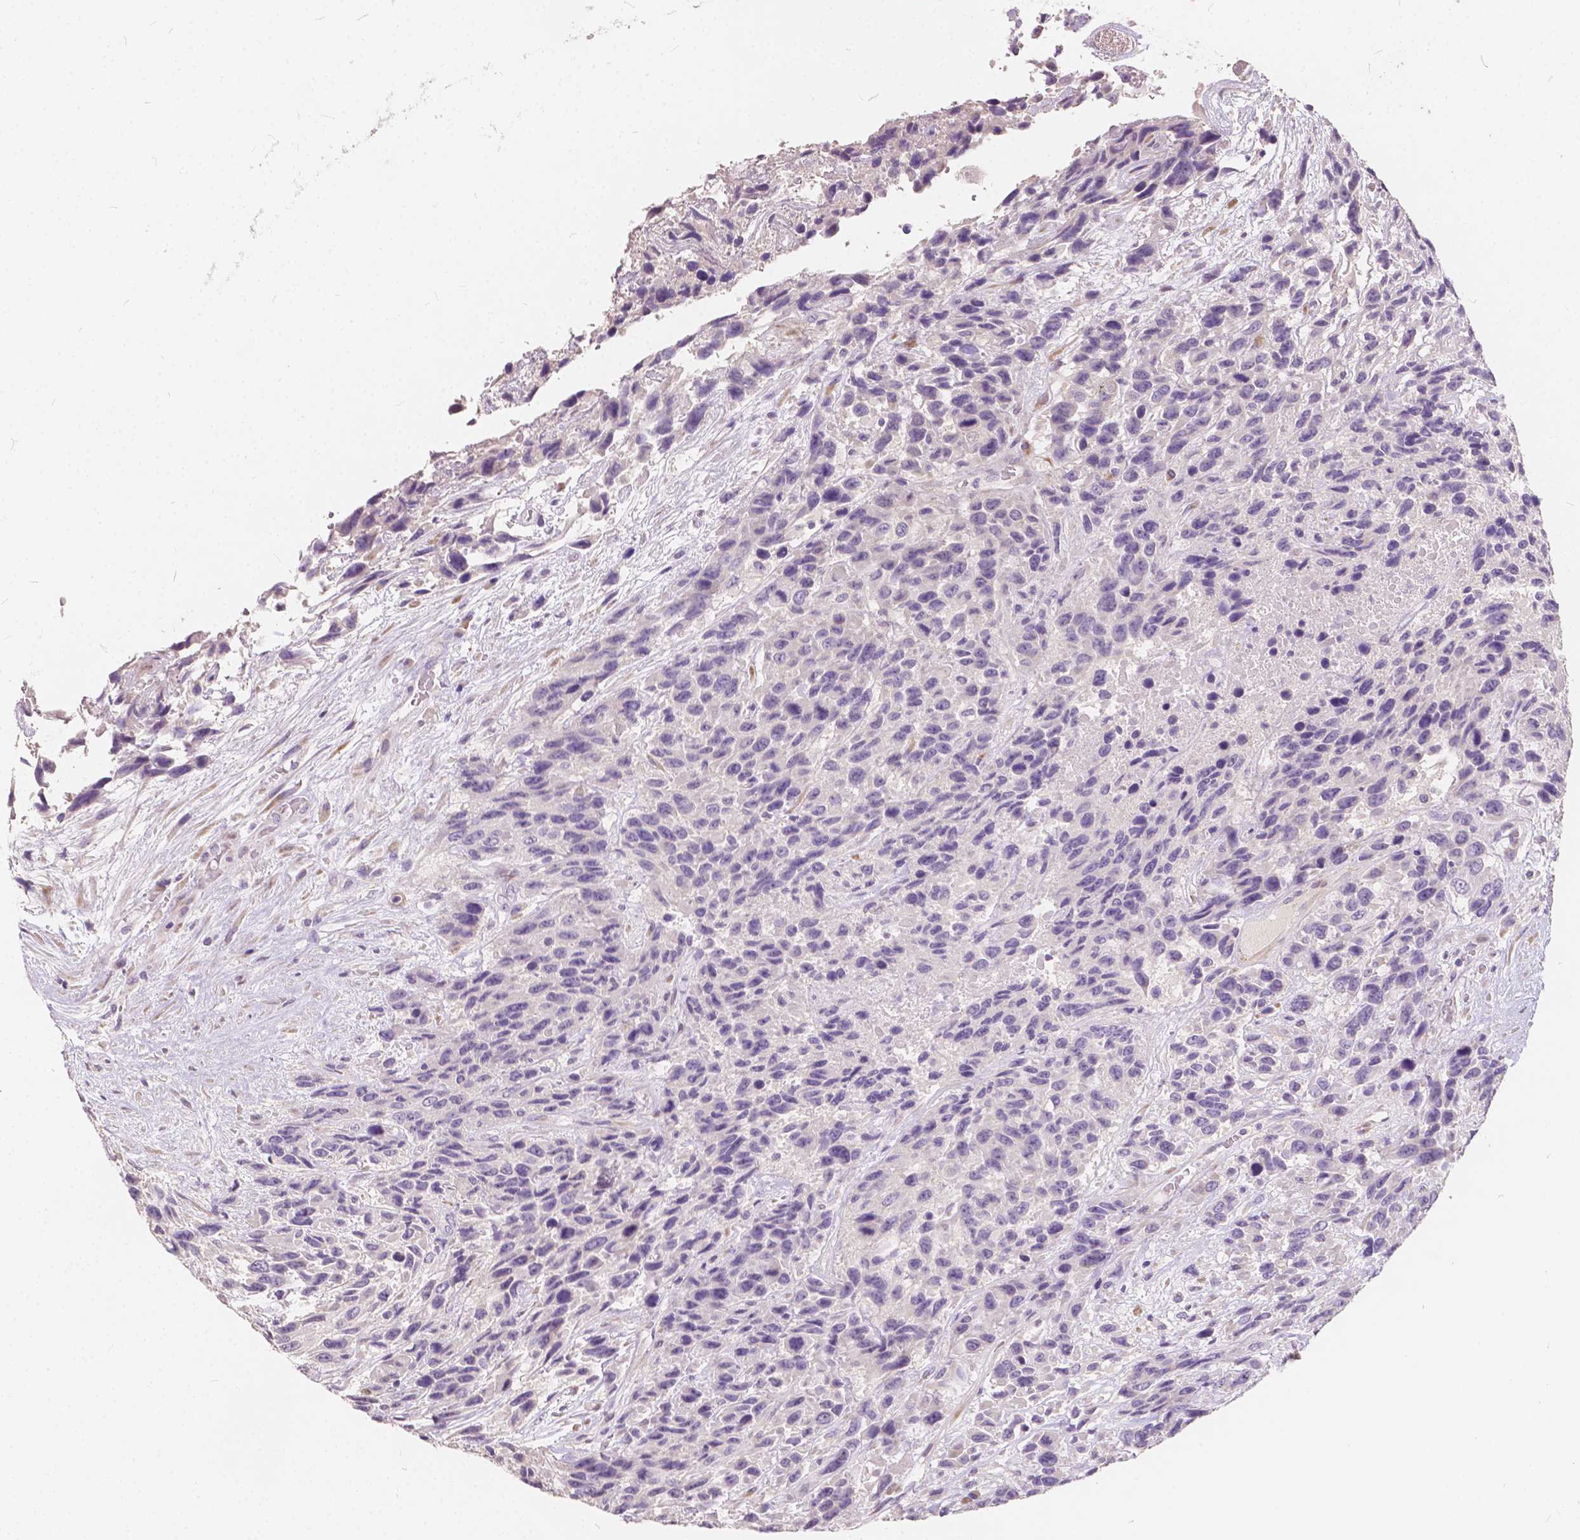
{"staining": {"intensity": "negative", "quantity": "none", "location": "none"}, "tissue": "urothelial cancer", "cell_type": "Tumor cells", "image_type": "cancer", "snomed": [{"axis": "morphology", "description": "Urothelial carcinoma, High grade"}, {"axis": "topography", "description": "Urinary bladder"}], "caption": "The micrograph exhibits no staining of tumor cells in high-grade urothelial carcinoma.", "gene": "SLC7A8", "patient": {"sex": "female", "age": 70}}